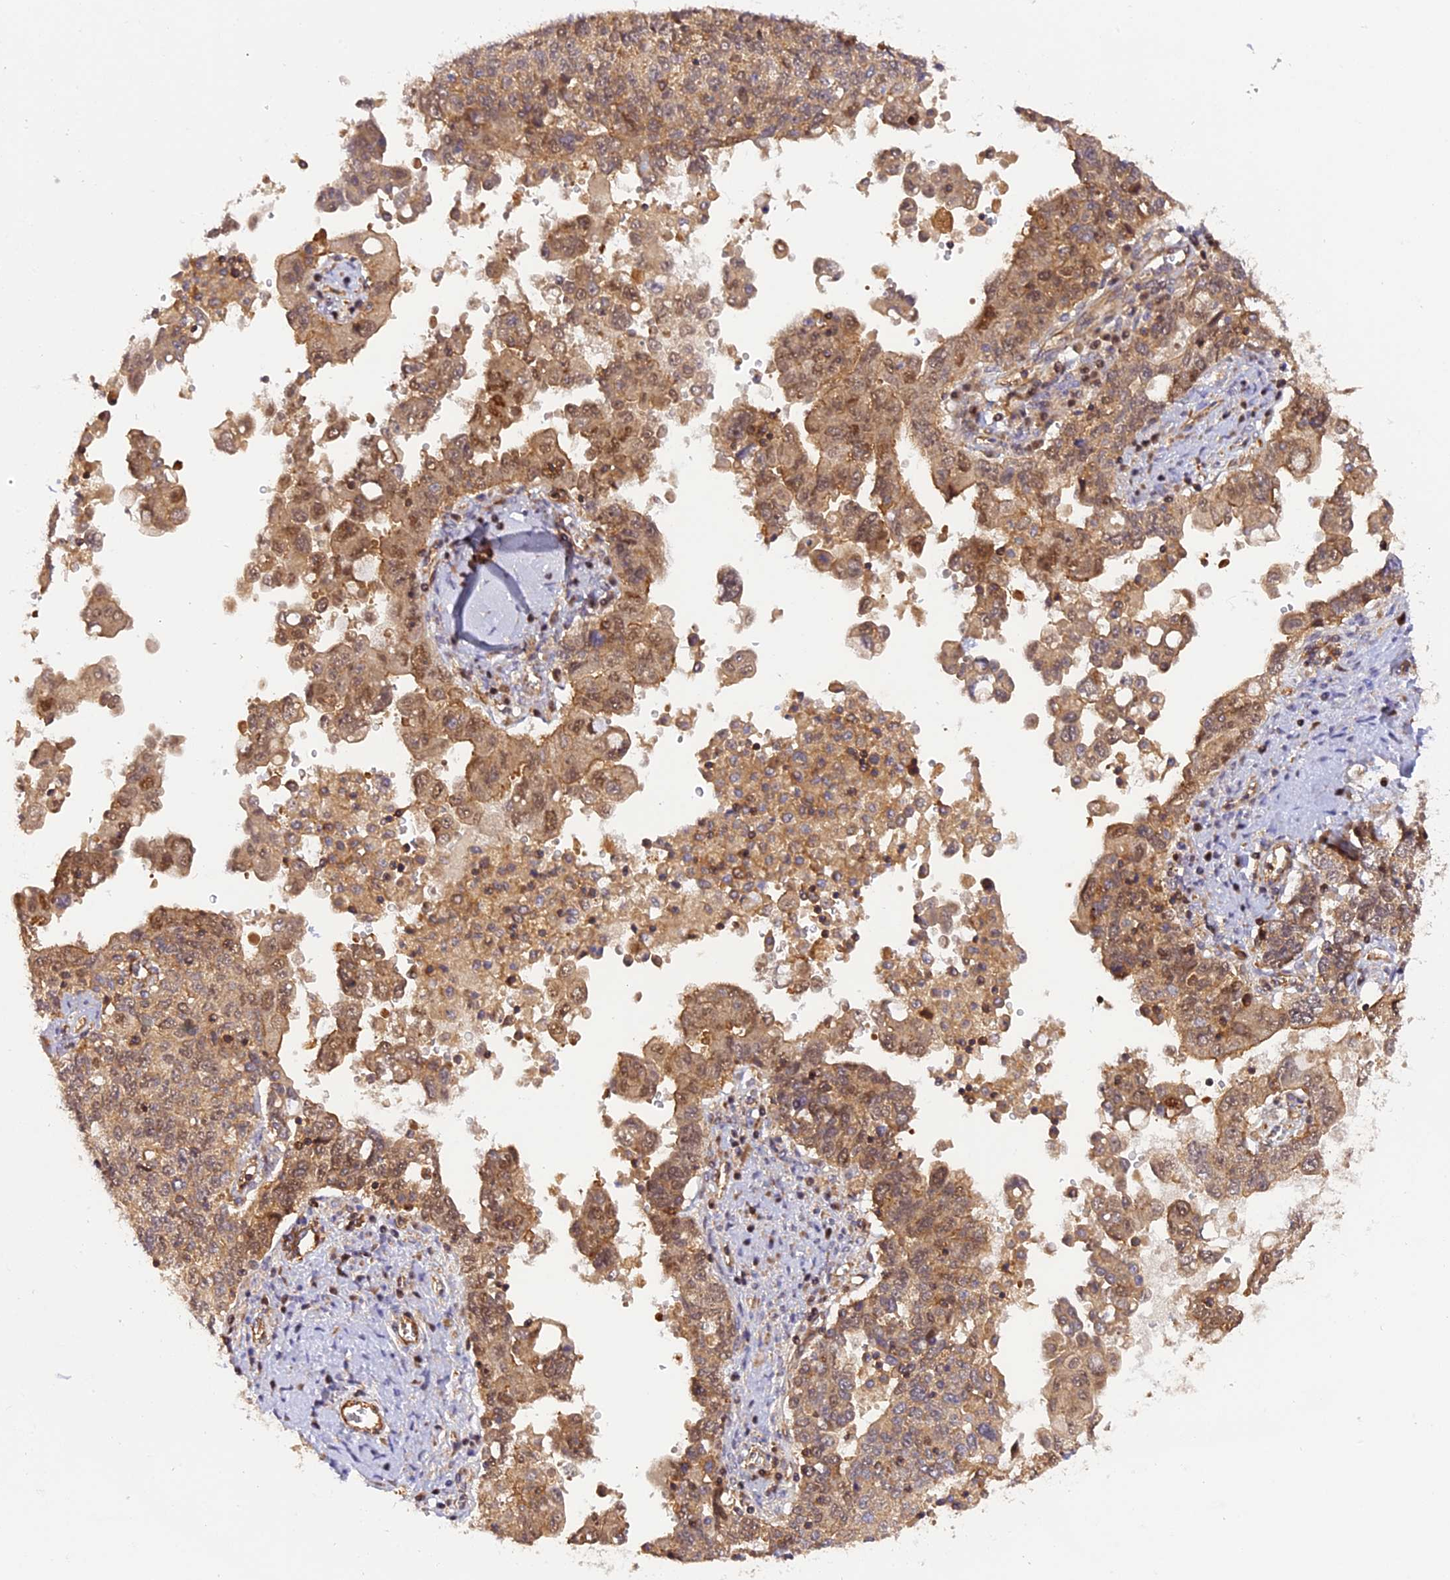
{"staining": {"intensity": "moderate", "quantity": ">75%", "location": "cytoplasmic/membranous,nuclear"}, "tissue": "ovarian cancer", "cell_type": "Tumor cells", "image_type": "cancer", "snomed": [{"axis": "morphology", "description": "Carcinoma, endometroid"}, {"axis": "topography", "description": "Ovary"}], "caption": "Immunohistochemistry (IHC) photomicrograph of neoplastic tissue: human ovarian cancer stained using immunohistochemistry (IHC) reveals medium levels of moderate protein expression localized specifically in the cytoplasmic/membranous and nuclear of tumor cells, appearing as a cytoplasmic/membranous and nuclear brown color.", "gene": "C5orf22", "patient": {"sex": "female", "age": 62}}